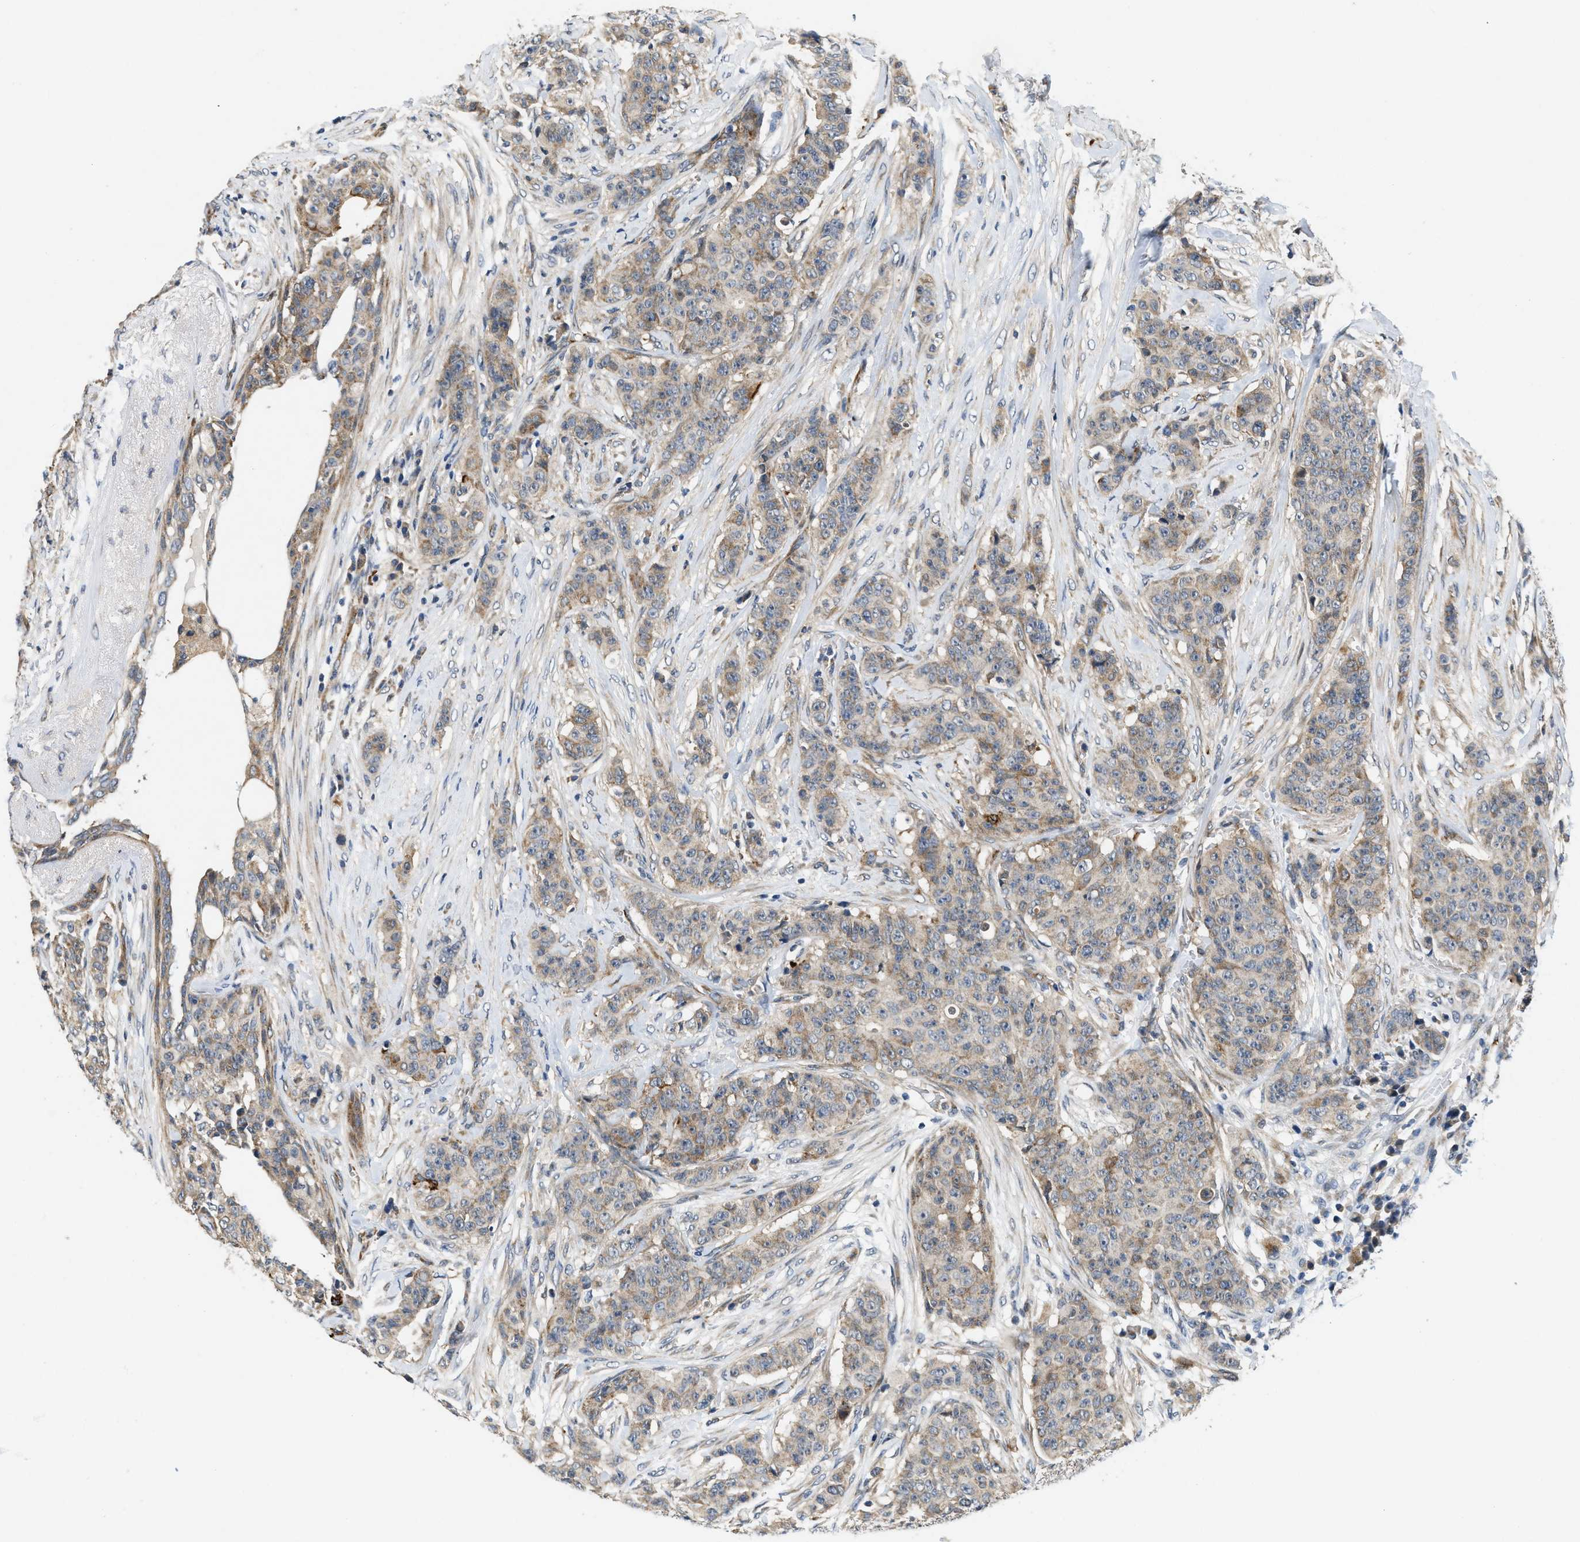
{"staining": {"intensity": "moderate", "quantity": "25%-75%", "location": "cytoplasmic/membranous"}, "tissue": "breast cancer", "cell_type": "Tumor cells", "image_type": "cancer", "snomed": [{"axis": "morphology", "description": "Normal tissue, NOS"}, {"axis": "morphology", "description": "Duct carcinoma"}, {"axis": "topography", "description": "Breast"}], "caption": "A brown stain highlights moderate cytoplasmic/membranous expression of a protein in human breast cancer (invasive ductal carcinoma) tumor cells.", "gene": "ZNF599", "patient": {"sex": "female", "age": 40}}